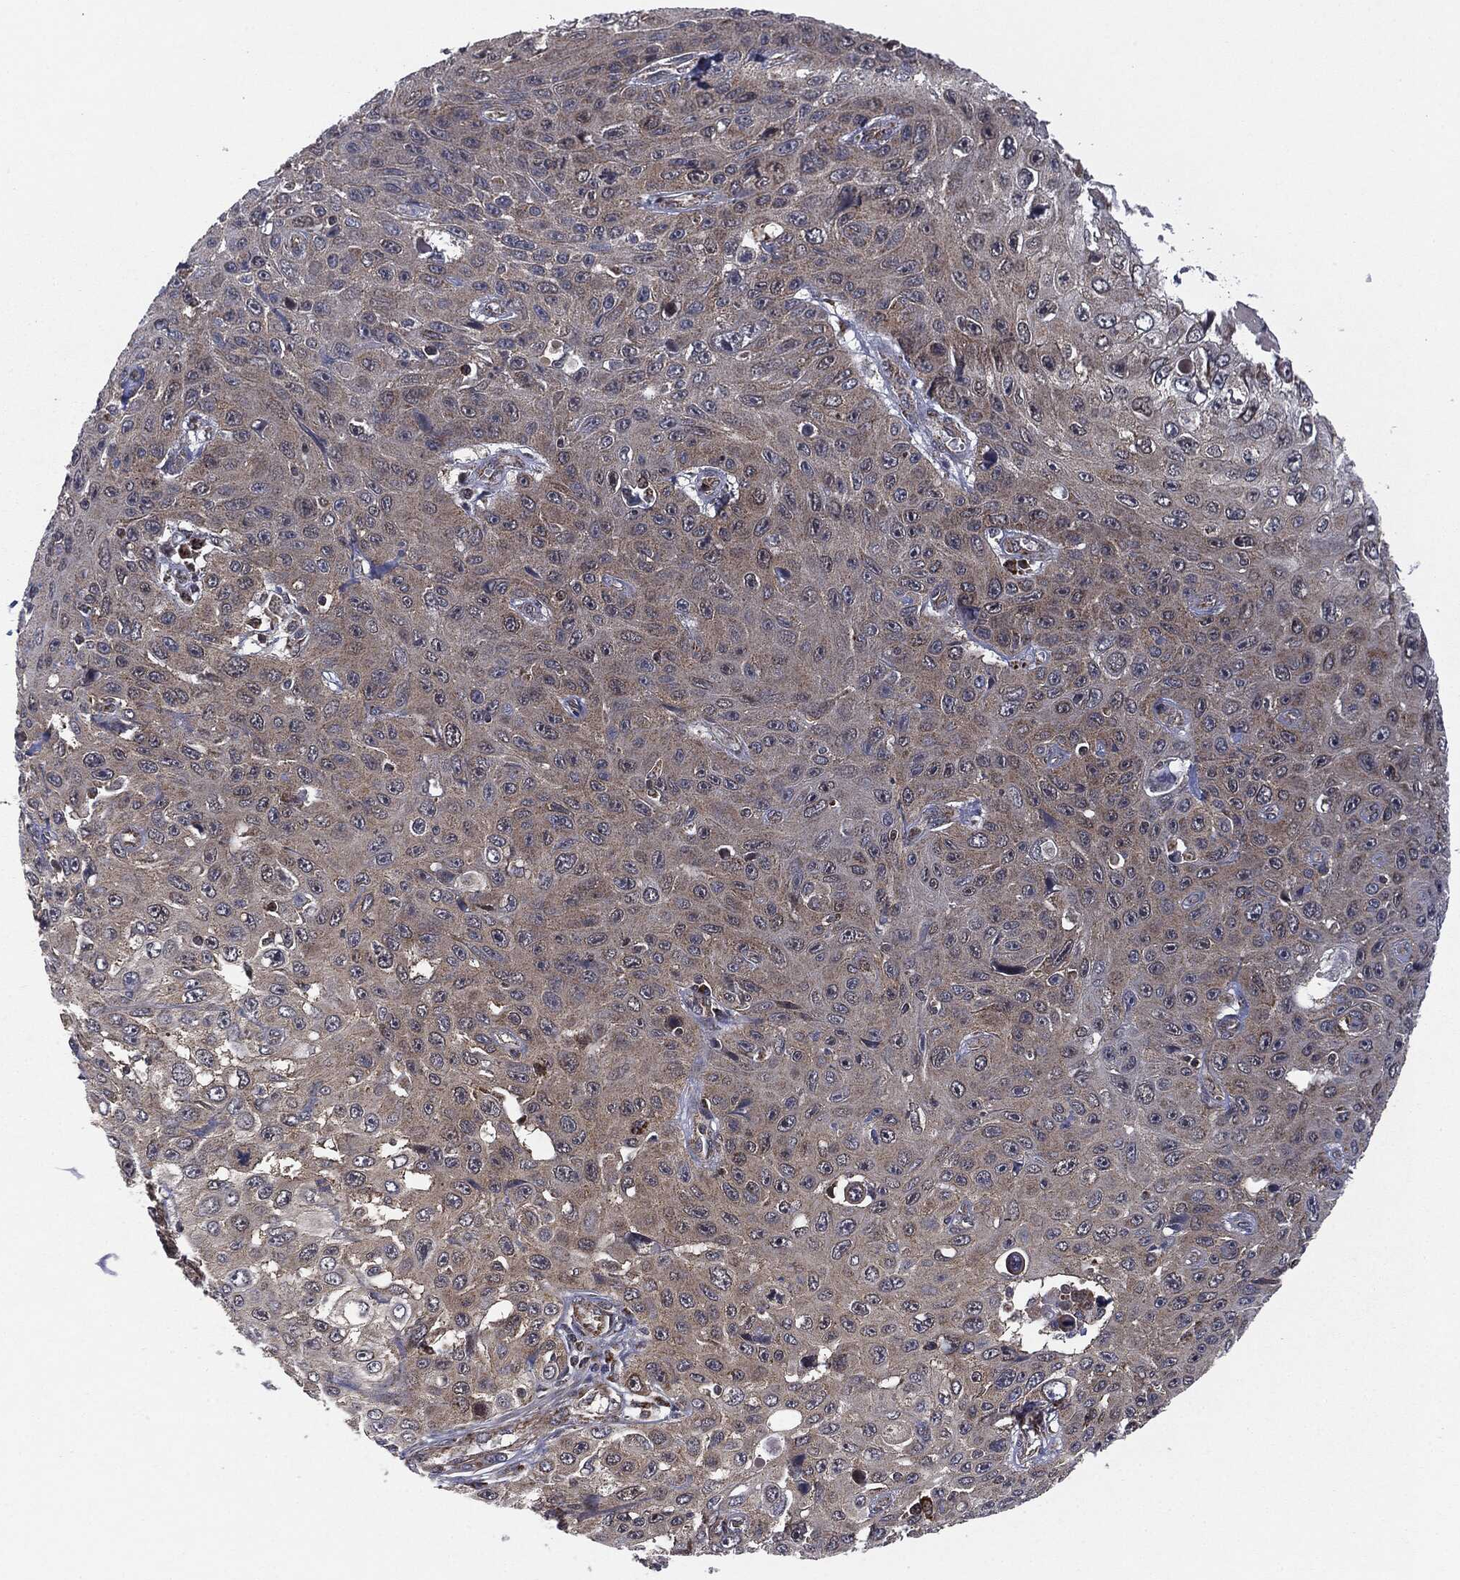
{"staining": {"intensity": "weak", "quantity": "<25%", "location": "cytoplasmic/membranous"}, "tissue": "skin cancer", "cell_type": "Tumor cells", "image_type": "cancer", "snomed": [{"axis": "morphology", "description": "Squamous cell carcinoma, NOS"}, {"axis": "topography", "description": "Skin"}], "caption": "Immunohistochemistry (IHC) of skin cancer shows no staining in tumor cells.", "gene": "MTOR", "patient": {"sex": "male", "age": 82}}